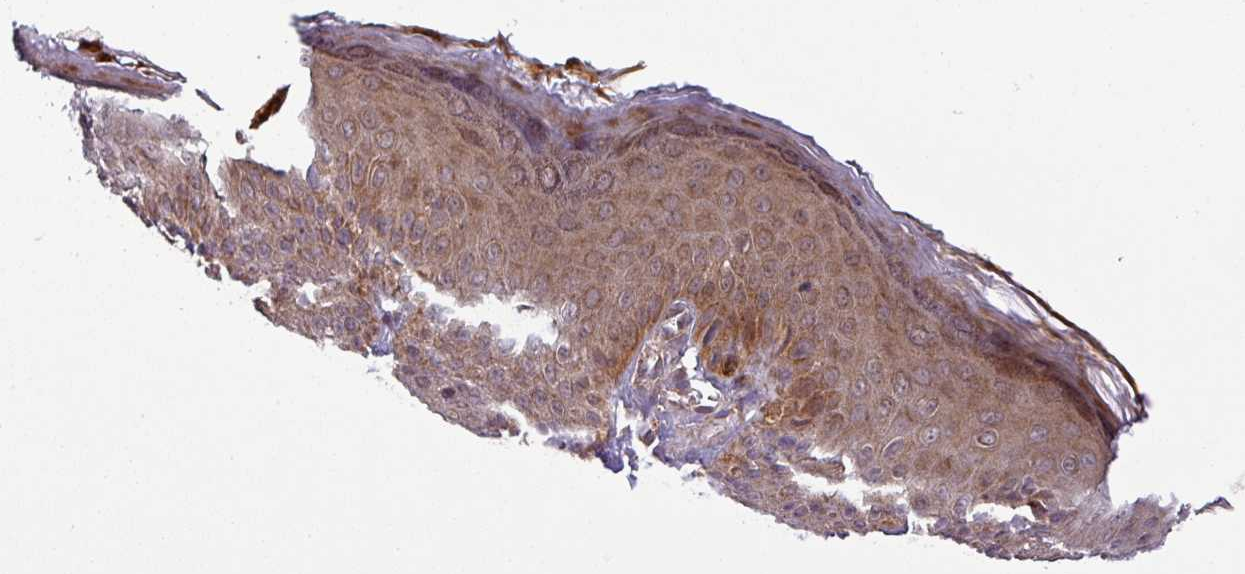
{"staining": {"intensity": "strong", "quantity": ">75%", "location": "cytoplasmic/membranous"}, "tissue": "skin", "cell_type": "Epidermal cells", "image_type": "normal", "snomed": [{"axis": "morphology", "description": "Normal tissue, NOS"}, {"axis": "topography", "description": "Anal"}], "caption": "Protein expression analysis of benign skin demonstrates strong cytoplasmic/membranous staining in approximately >75% of epidermal cells.", "gene": "PUS1", "patient": {"sex": "female", "age": 40}}